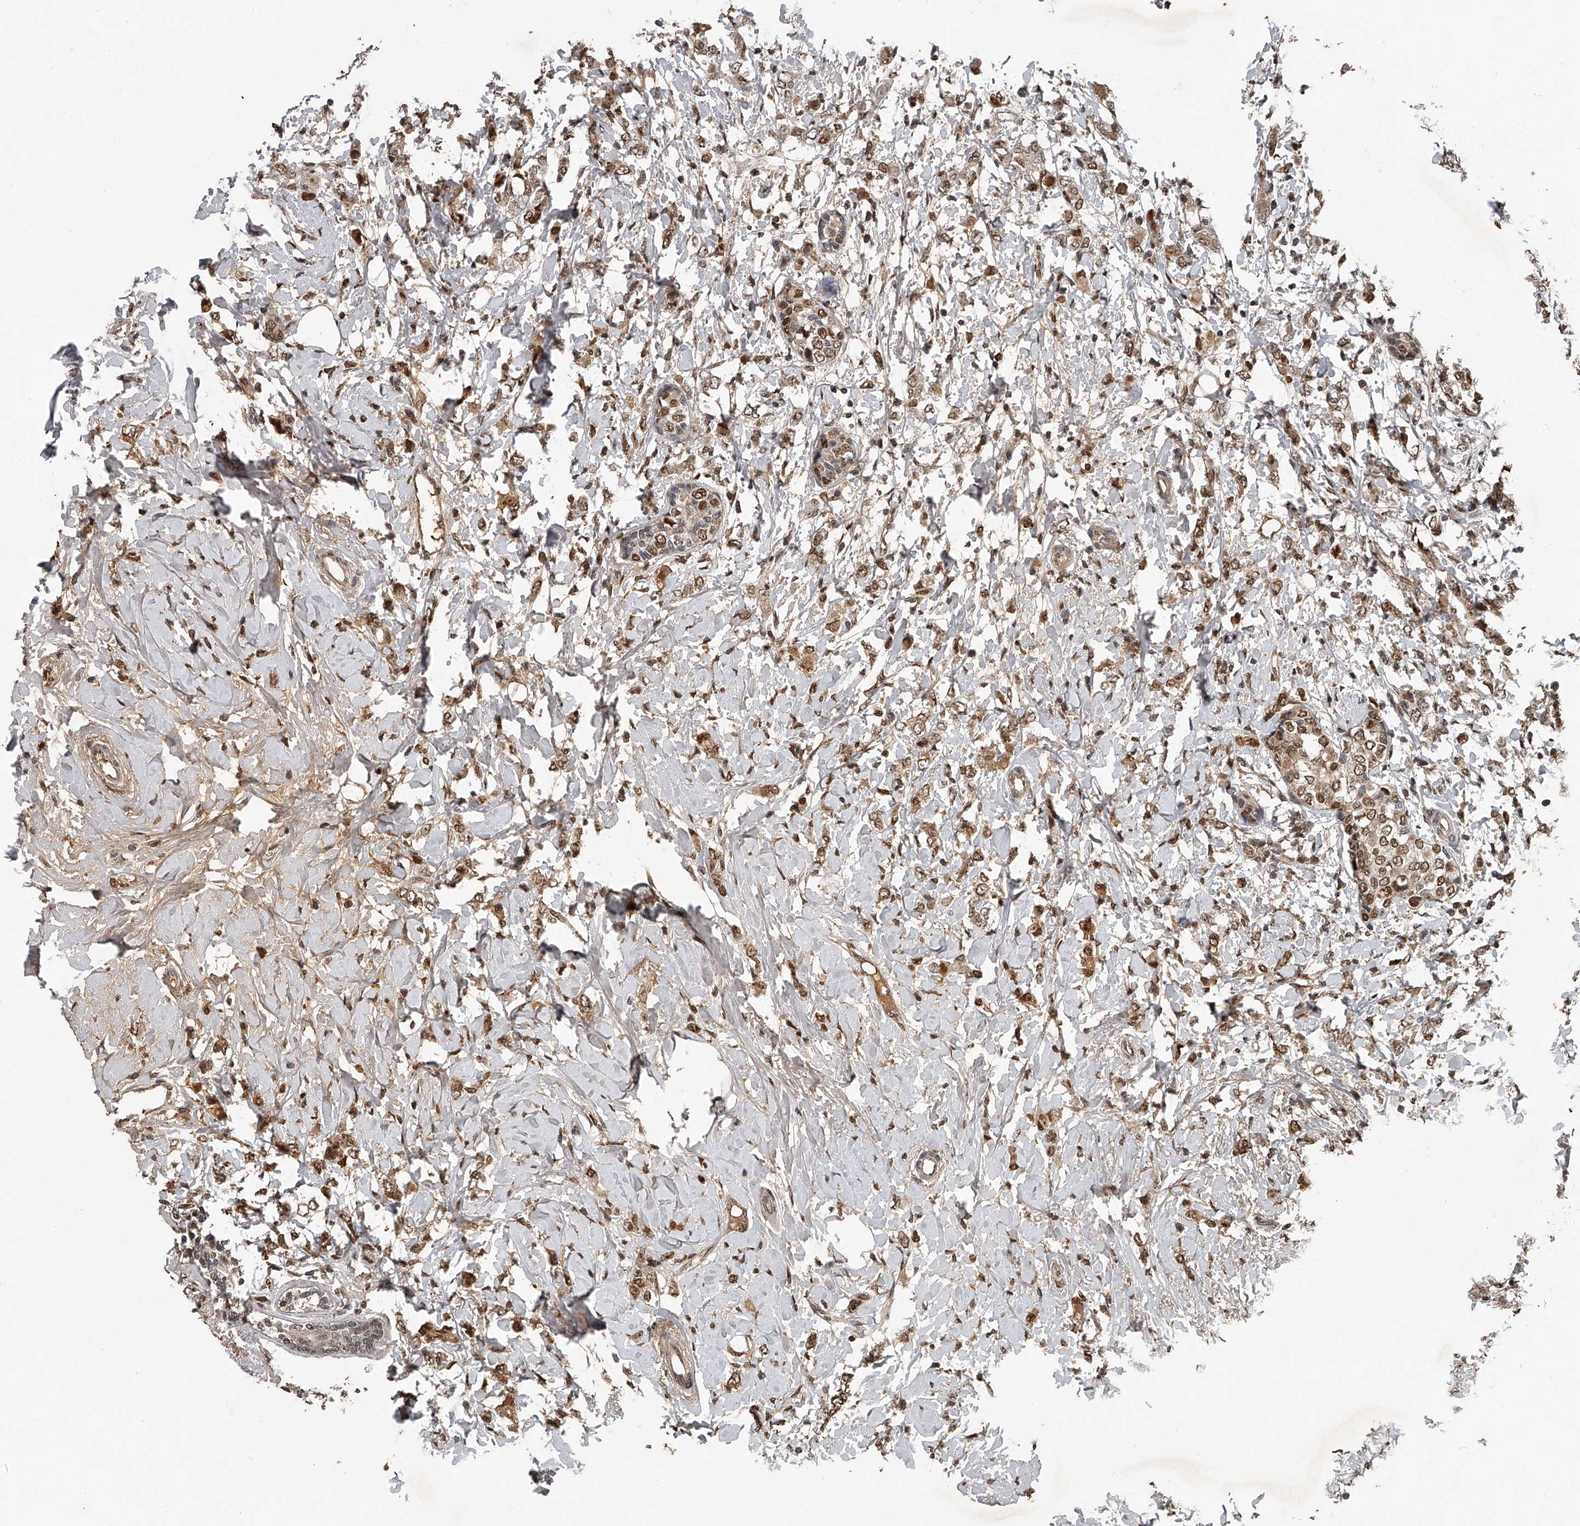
{"staining": {"intensity": "moderate", "quantity": ">75%", "location": "cytoplasmic/membranous,nuclear"}, "tissue": "breast cancer", "cell_type": "Tumor cells", "image_type": "cancer", "snomed": [{"axis": "morphology", "description": "Normal tissue, NOS"}, {"axis": "morphology", "description": "Lobular carcinoma"}, {"axis": "topography", "description": "Breast"}], "caption": "IHC (DAB (3,3'-diaminobenzidine)) staining of human lobular carcinoma (breast) exhibits moderate cytoplasmic/membranous and nuclear protein expression in about >75% of tumor cells.", "gene": "PLEKHG1", "patient": {"sex": "female", "age": 47}}